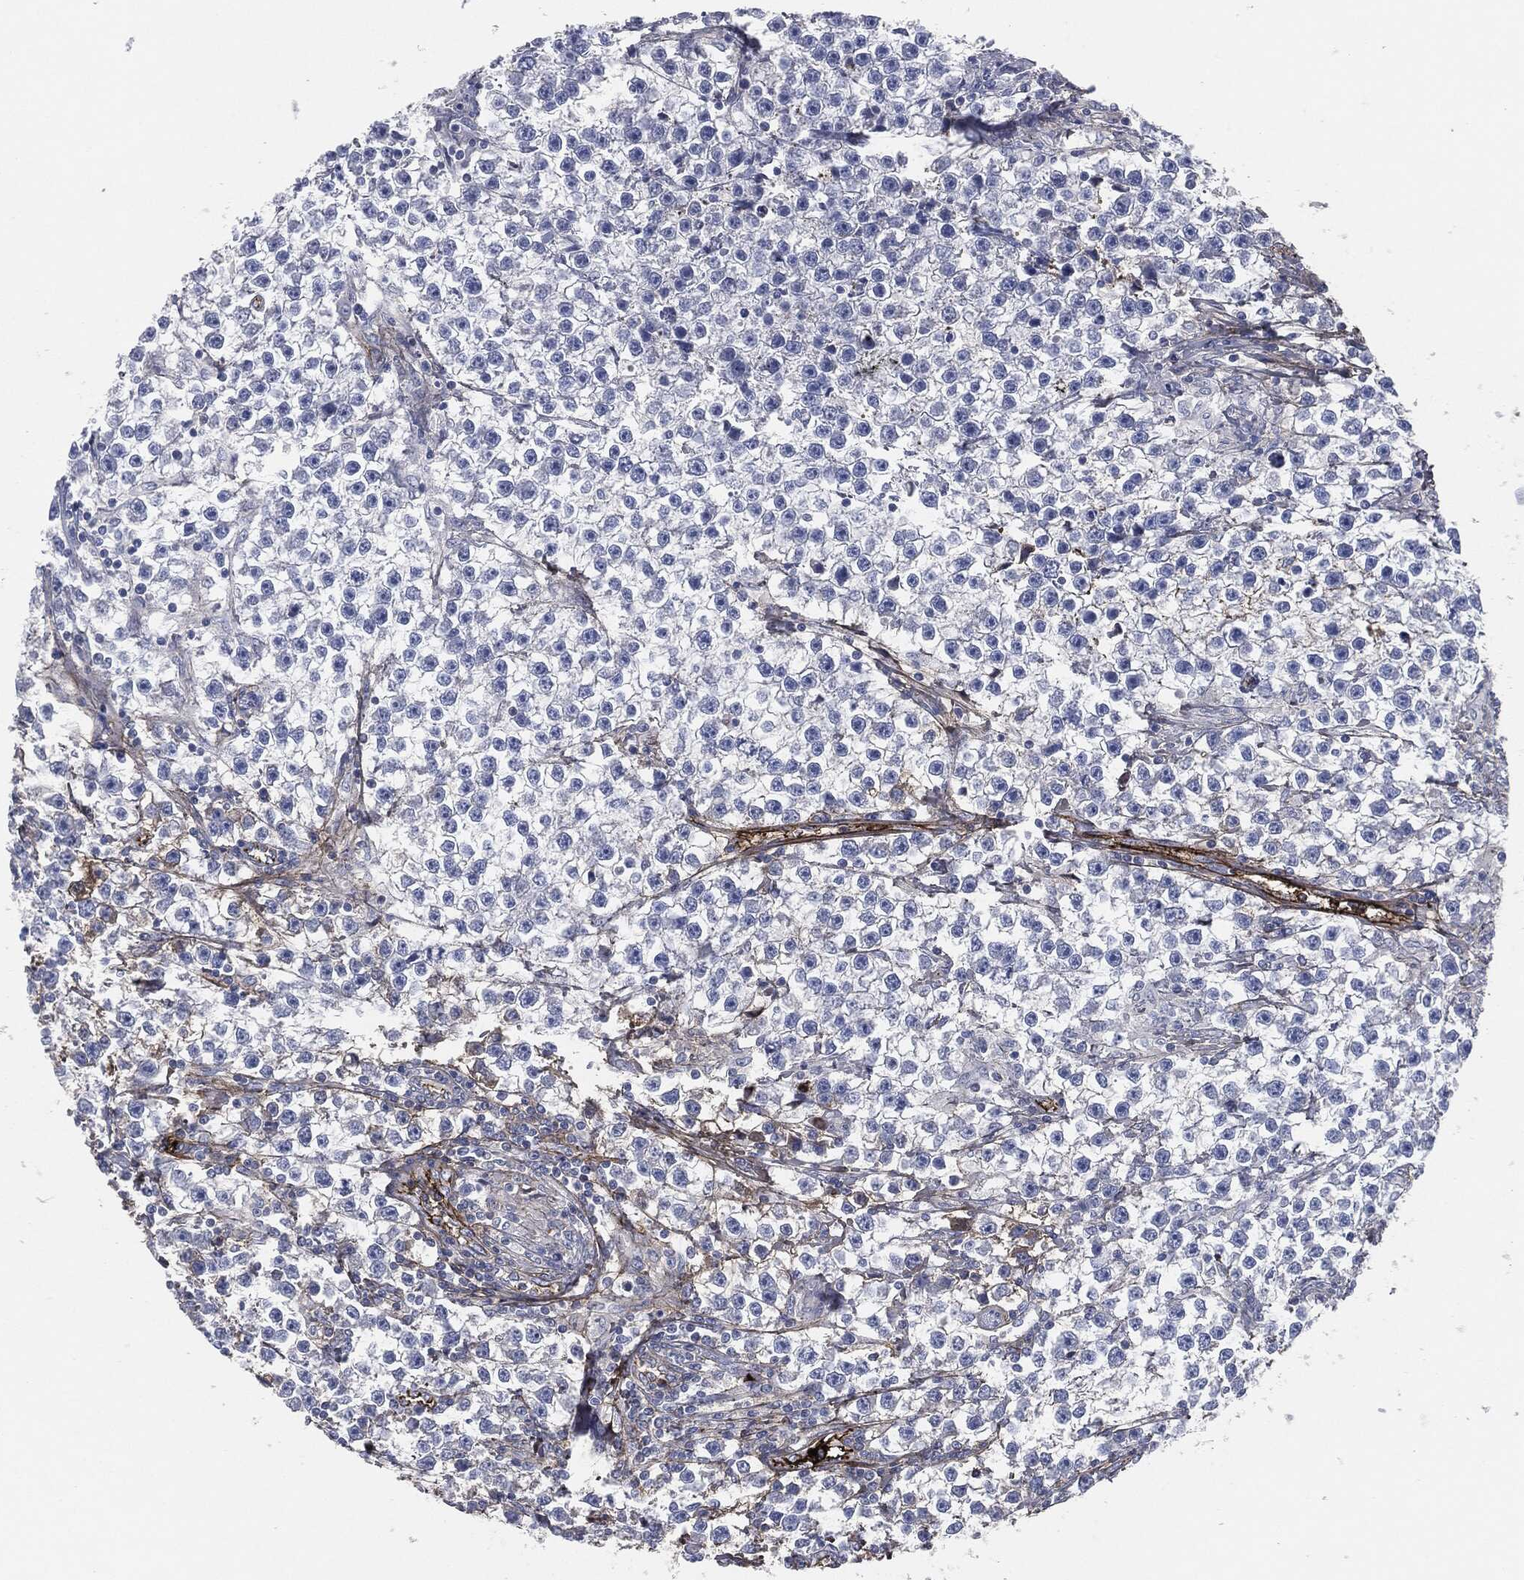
{"staining": {"intensity": "negative", "quantity": "none", "location": "none"}, "tissue": "testis cancer", "cell_type": "Tumor cells", "image_type": "cancer", "snomed": [{"axis": "morphology", "description": "Seminoma, NOS"}, {"axis": "topography", "description": "Testis"}], "caption": "A photomicrograph of testis cancer (seminoma) stained for a protein reveals no brown staining in tumor cells. (Brightfield microscopy of DAB IHC at high magnification).", "gene": "APOB", "patient": {"sex": "male", "age": 59}}